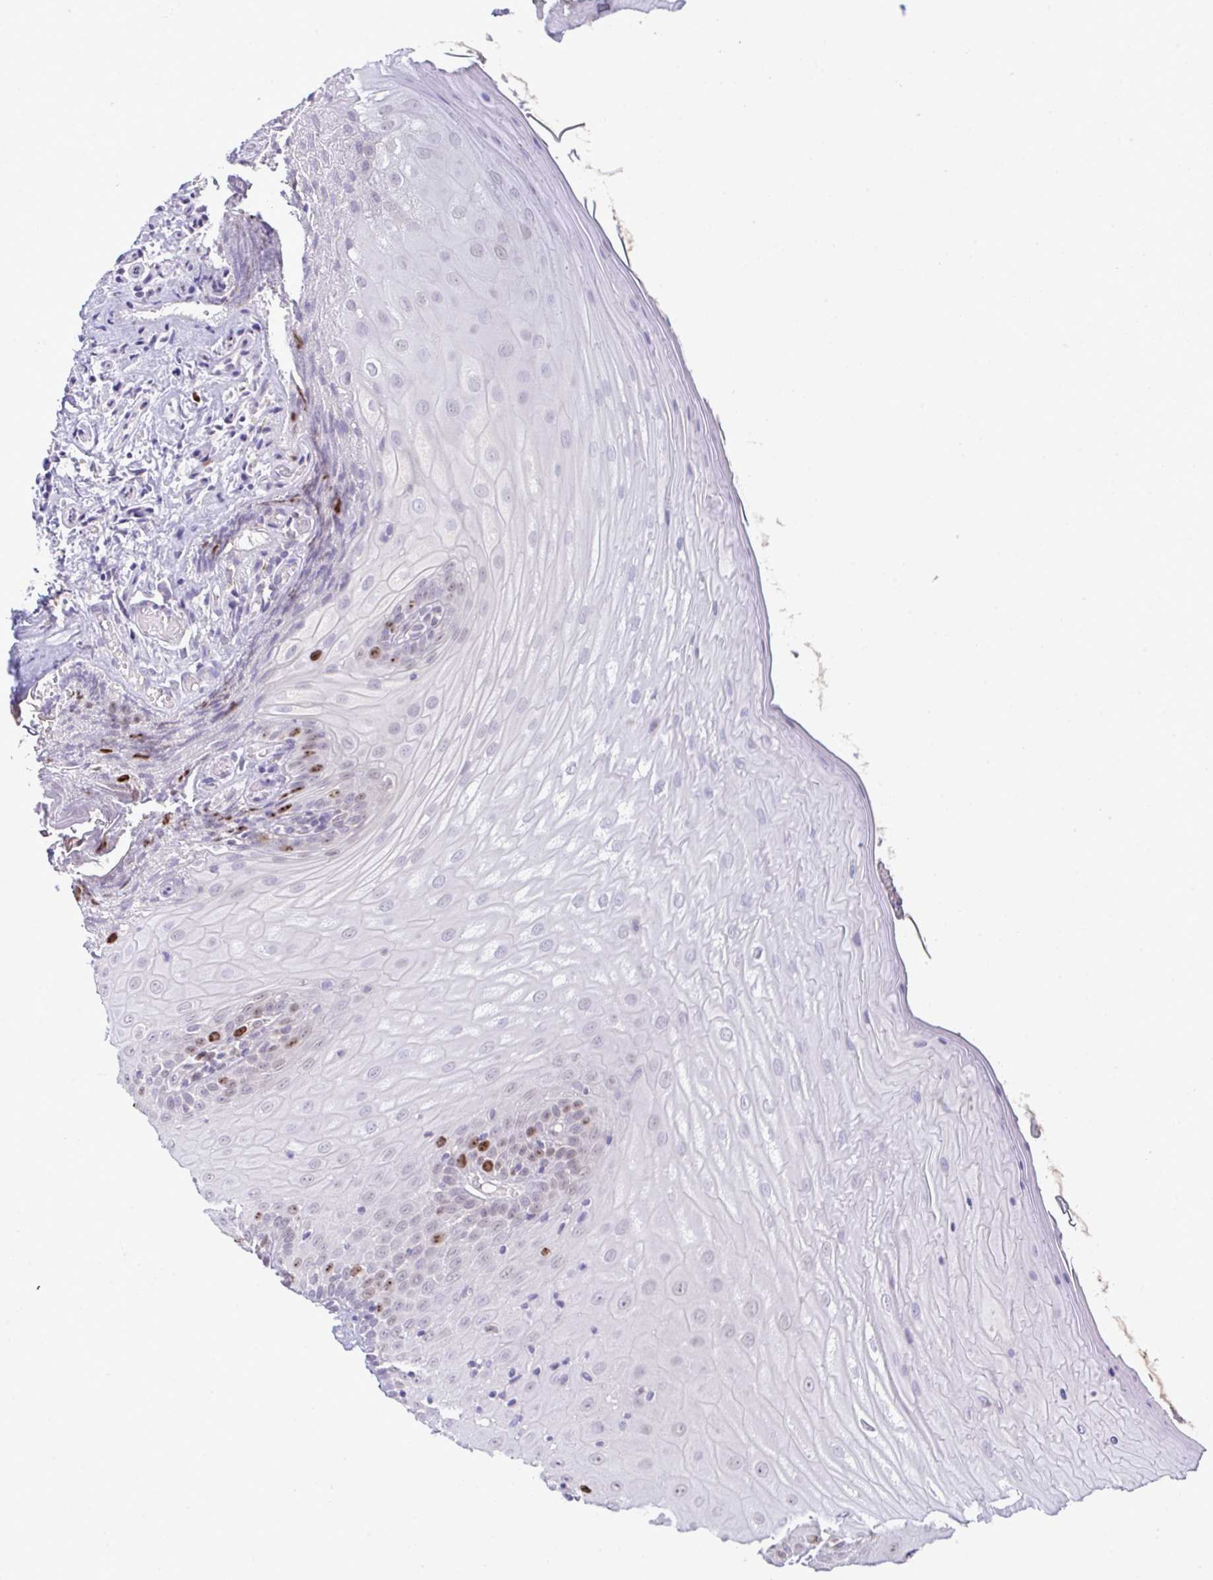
{"staining": {"intensity": "moderate", "quantity": "<25%", "location": "nuclear"}, "tissue": "oral mucosa", "cell_type": "Squamous epithelial cells", "image_type": "normal", "snomed": [{"axis": "morphology", "description": "Normal tissue, NOS"}, {"axis": "topography", "description": "Oral tissue"}, {"axis": "topography", "description": "Tounge, NOS"}, {"axis": "topography", "description": "Head-Neck"}], "caption": "A brown stain highlights moderate nuclear staining of a protein in squamous epithelial cells of normal human oral mucosa. (Stains: DAB (3,3'-diaminobenzidine) in brown, nuclei in blue, Microscopy: brightfield microscopy at high magnification).", "gene": "SETD7", "patient": {"sex": "female", "age": 84}}